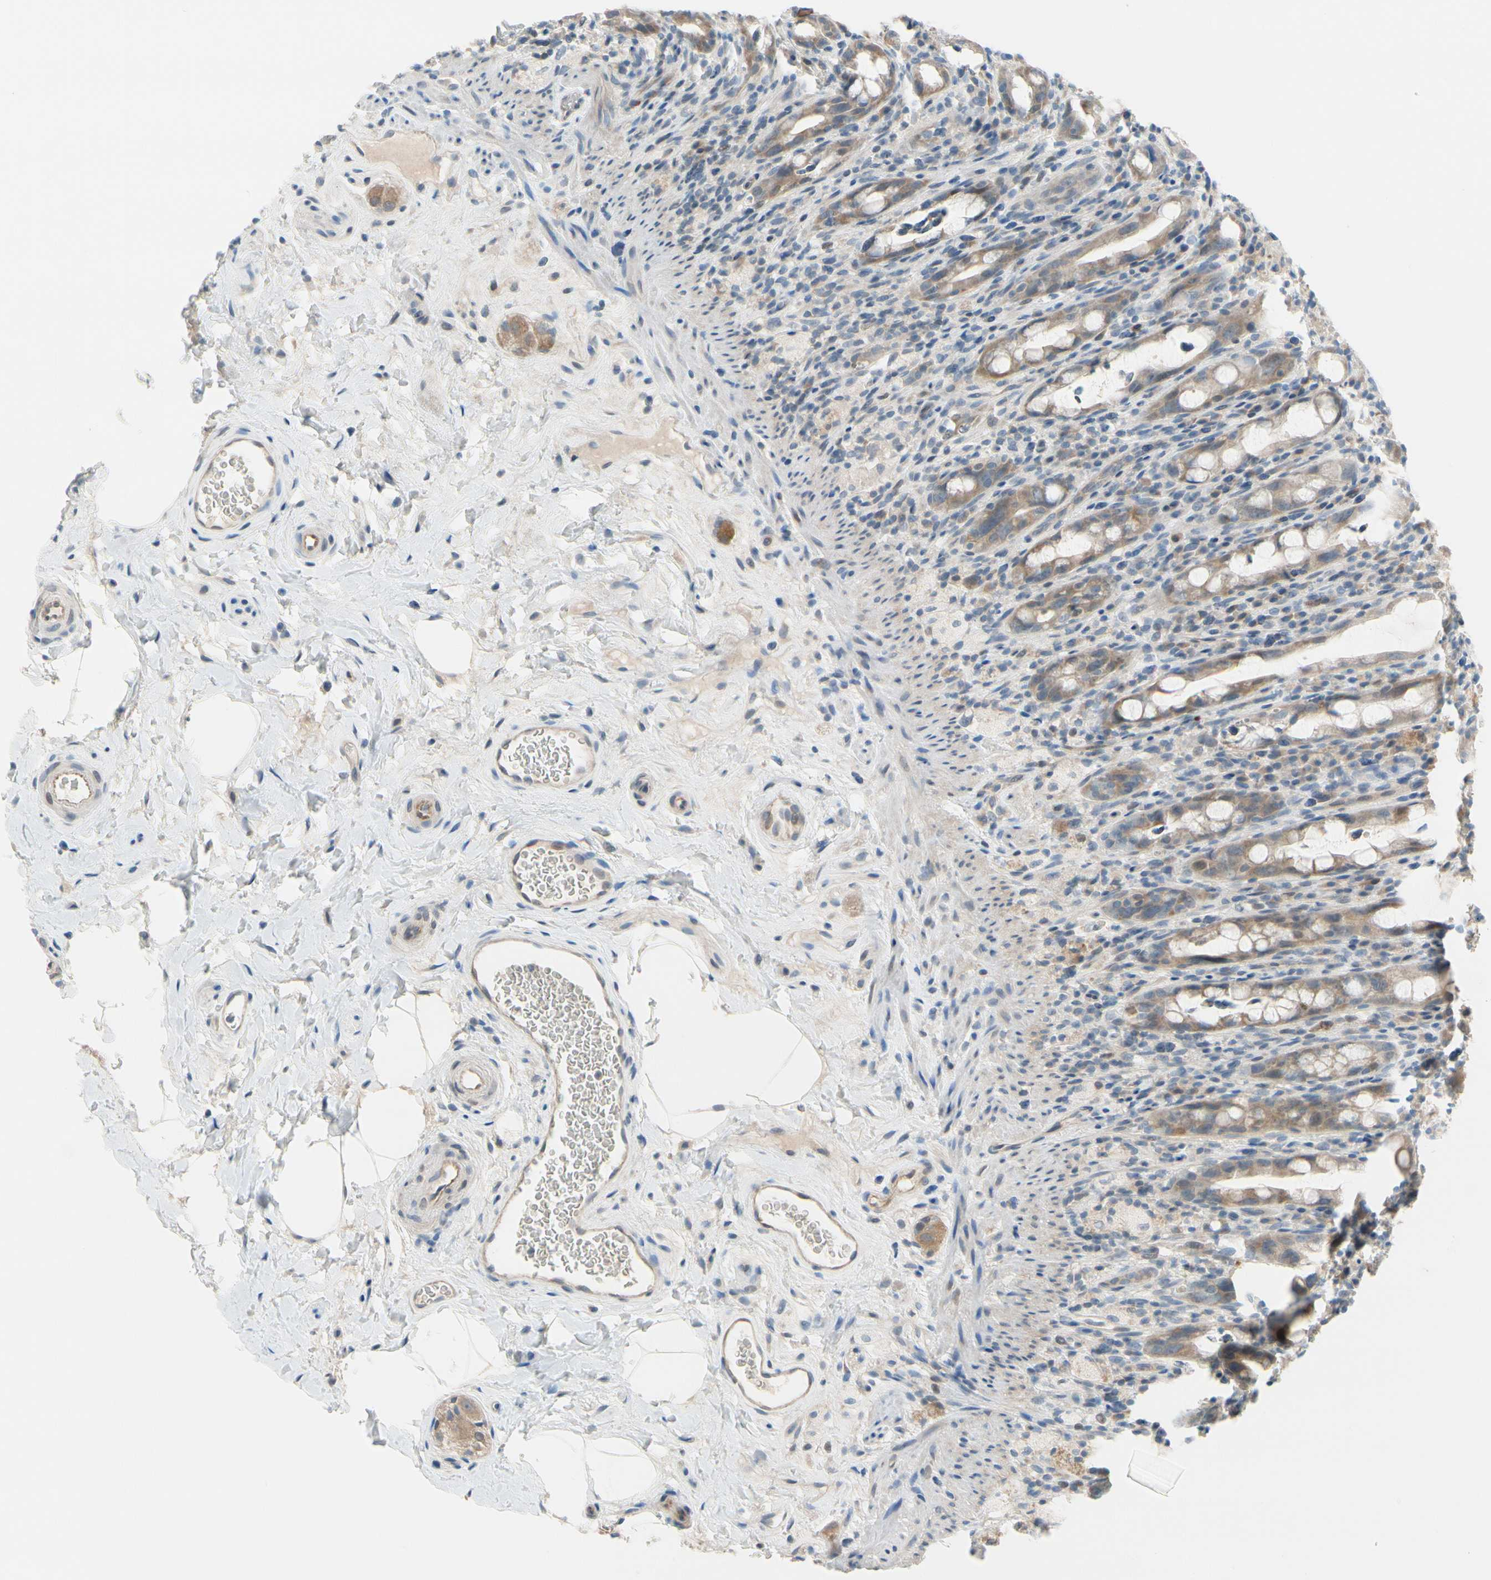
{"staining": {"intensity": "strong", "quantity": "25%-75%", "location": "cytoplasmic/membranous"}, "tissue": "rectum", "cell_type": "Glandular cells", "image_type": "normal", "snomed": [{"axis": "morphology", "description": "Normal tissue, NOS"}, {"axis": "topography", "description": "Rectum"}], "caption": "Rectum stained for a protein (brown) displays strong cytoplasmic/membranous positive expression in about 25%-75% of glandular cells.", "gene": "CFAP36", "patient": {"sex": "male", "age": 44}}